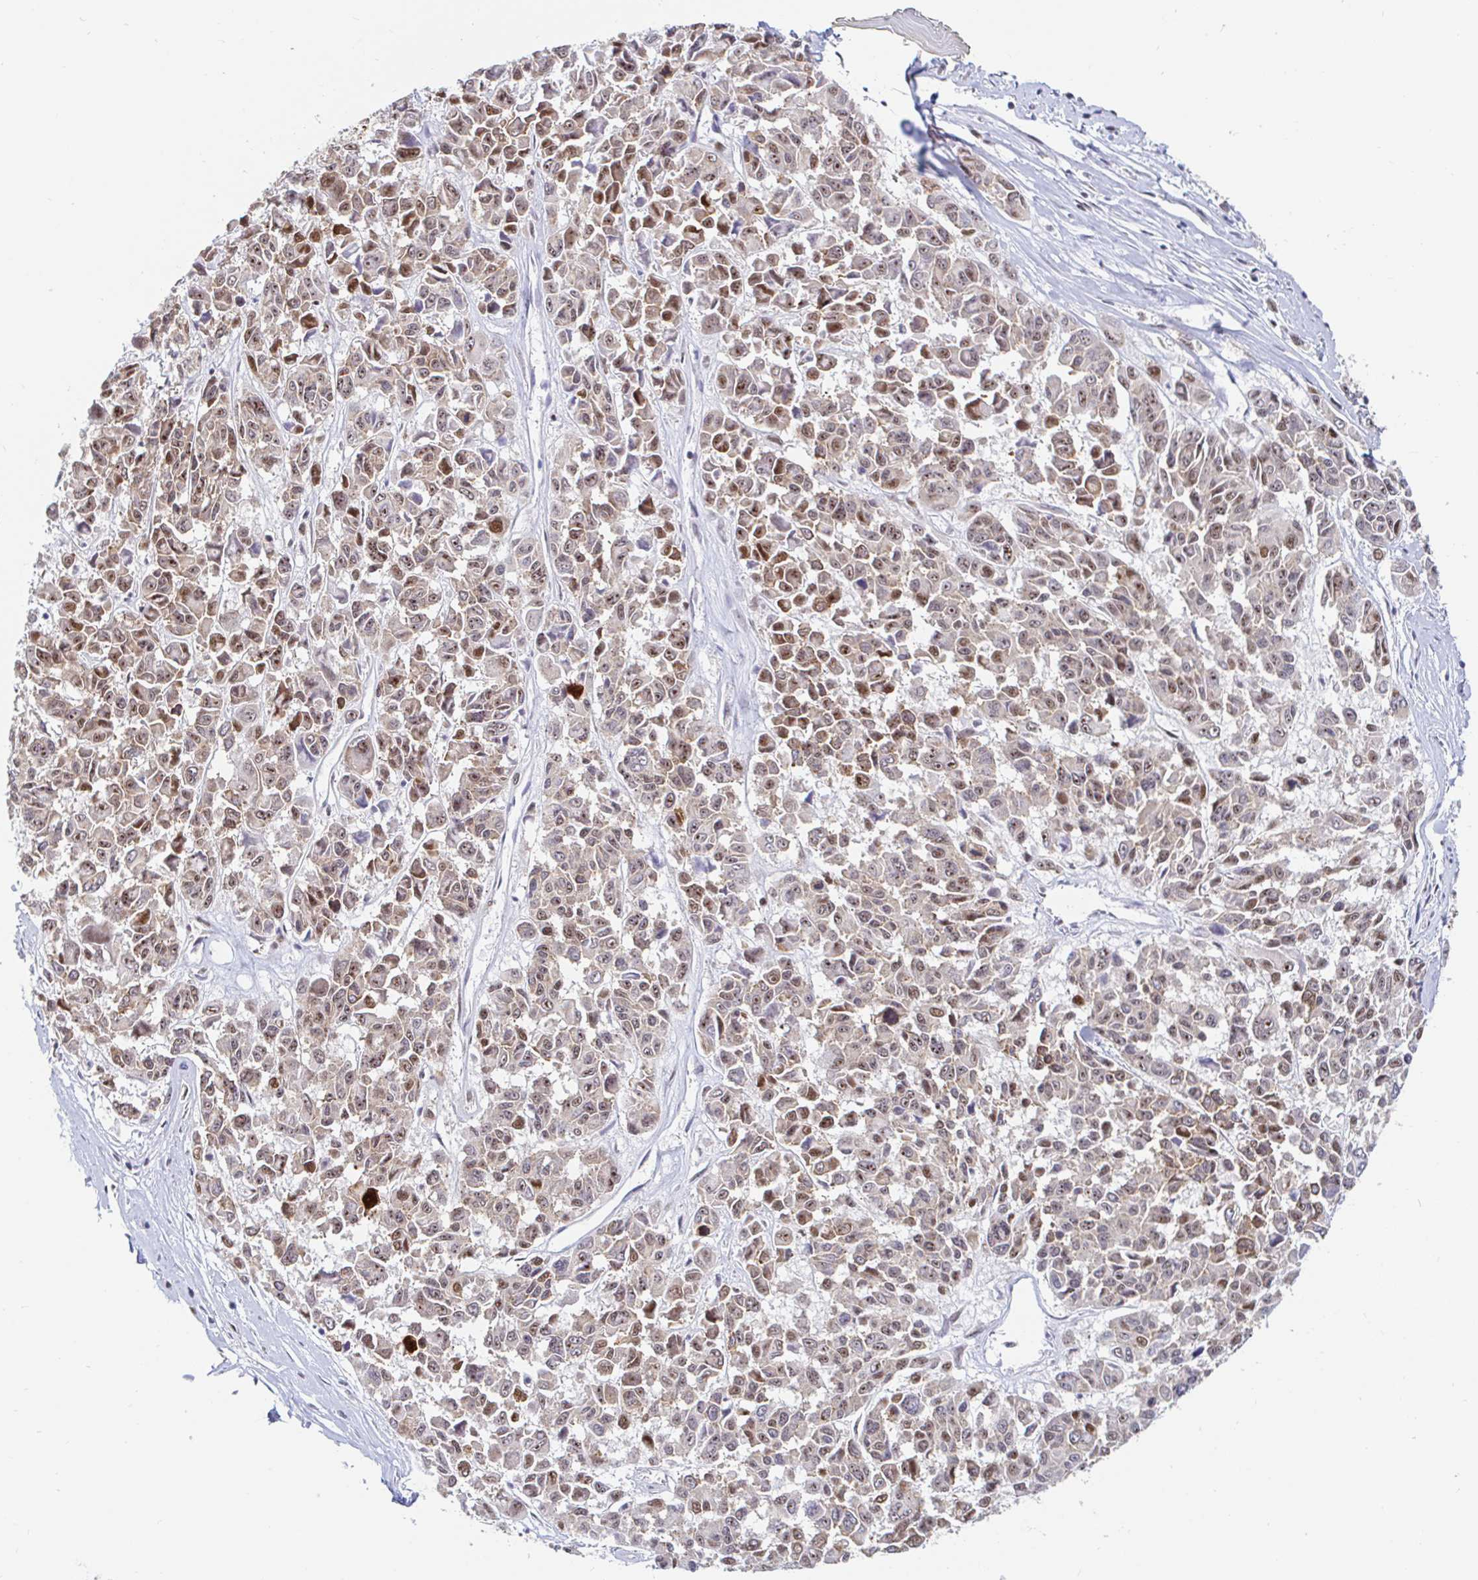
{"staining": {"intensity": "moderate", "quantity": "25%-75%", "location": "nuclear"}, "tissue": "melanoma", "cell_type": "Tumor cells", "image_type": "cancer", "snomed": [{"axis": "morphology", "description": "Malignant melanoma, NOS"}, {"axis": "topography", "description": "Skin"}], "caption": "A high-resolution micrograph shows IHC staining of malignant melanoma, which reveals moderate nuclear staining in about 25%-75% of tumor cells.", "gene": "RBMX", "patient": {"sex": "female", "age": 66}}